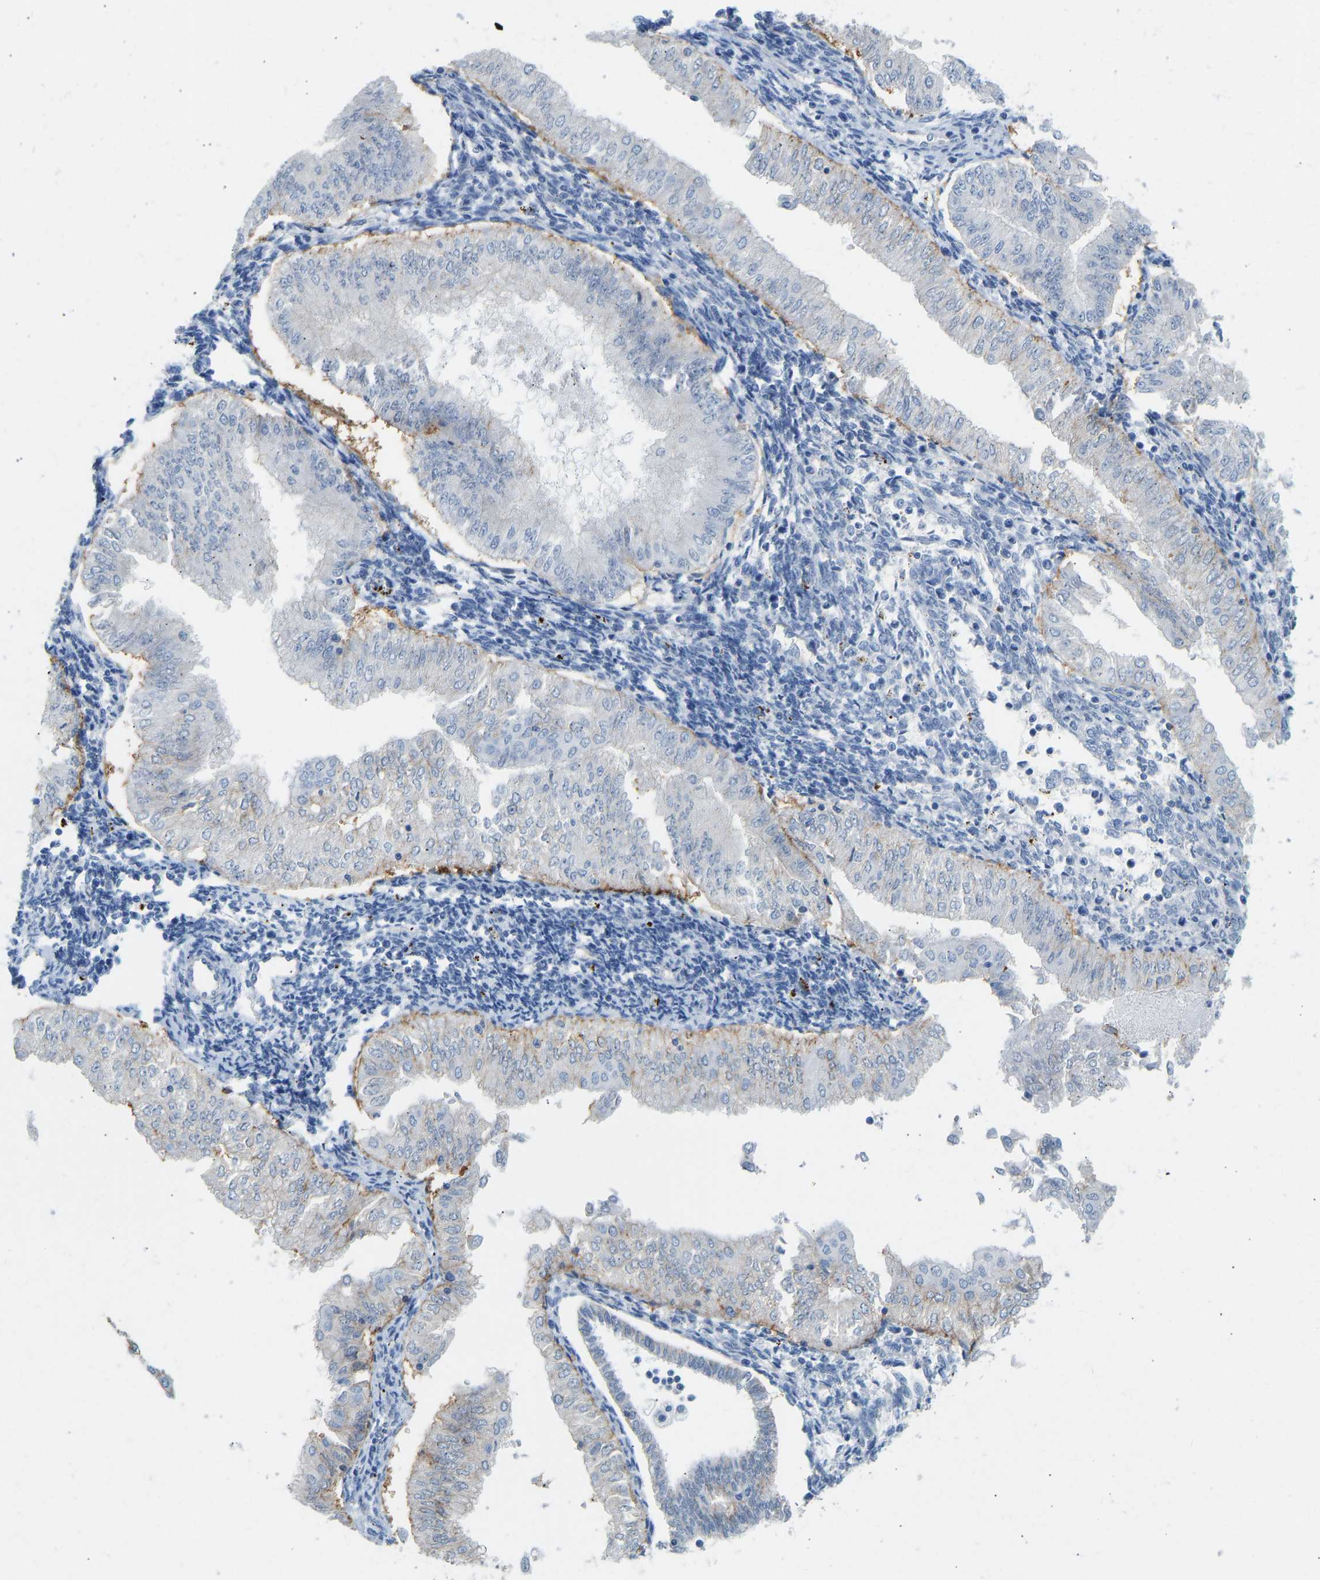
{"staining": {"intensity": "negative", "quantity": "none", "location": "none"}, "tissue": "endometrial cancer", "cell_type": "Tumor cells", "image_type": "cancer", "snomed": [{"axis": "morphology", "description": "Normal tissue, NOS"}, {"axis": "morphology", "description": "Adenocarcinoma, NOS"}, {"axis": "topography", "description": "Endometrium"}], "caption": "High power microscopy micrograph of an IHC image of endometrial cancer (adenocarcinoma), revealing no significant expression in tumor cells.", "gene": "ATP1A1", "patient": {"sex": "female", "age": 53}}